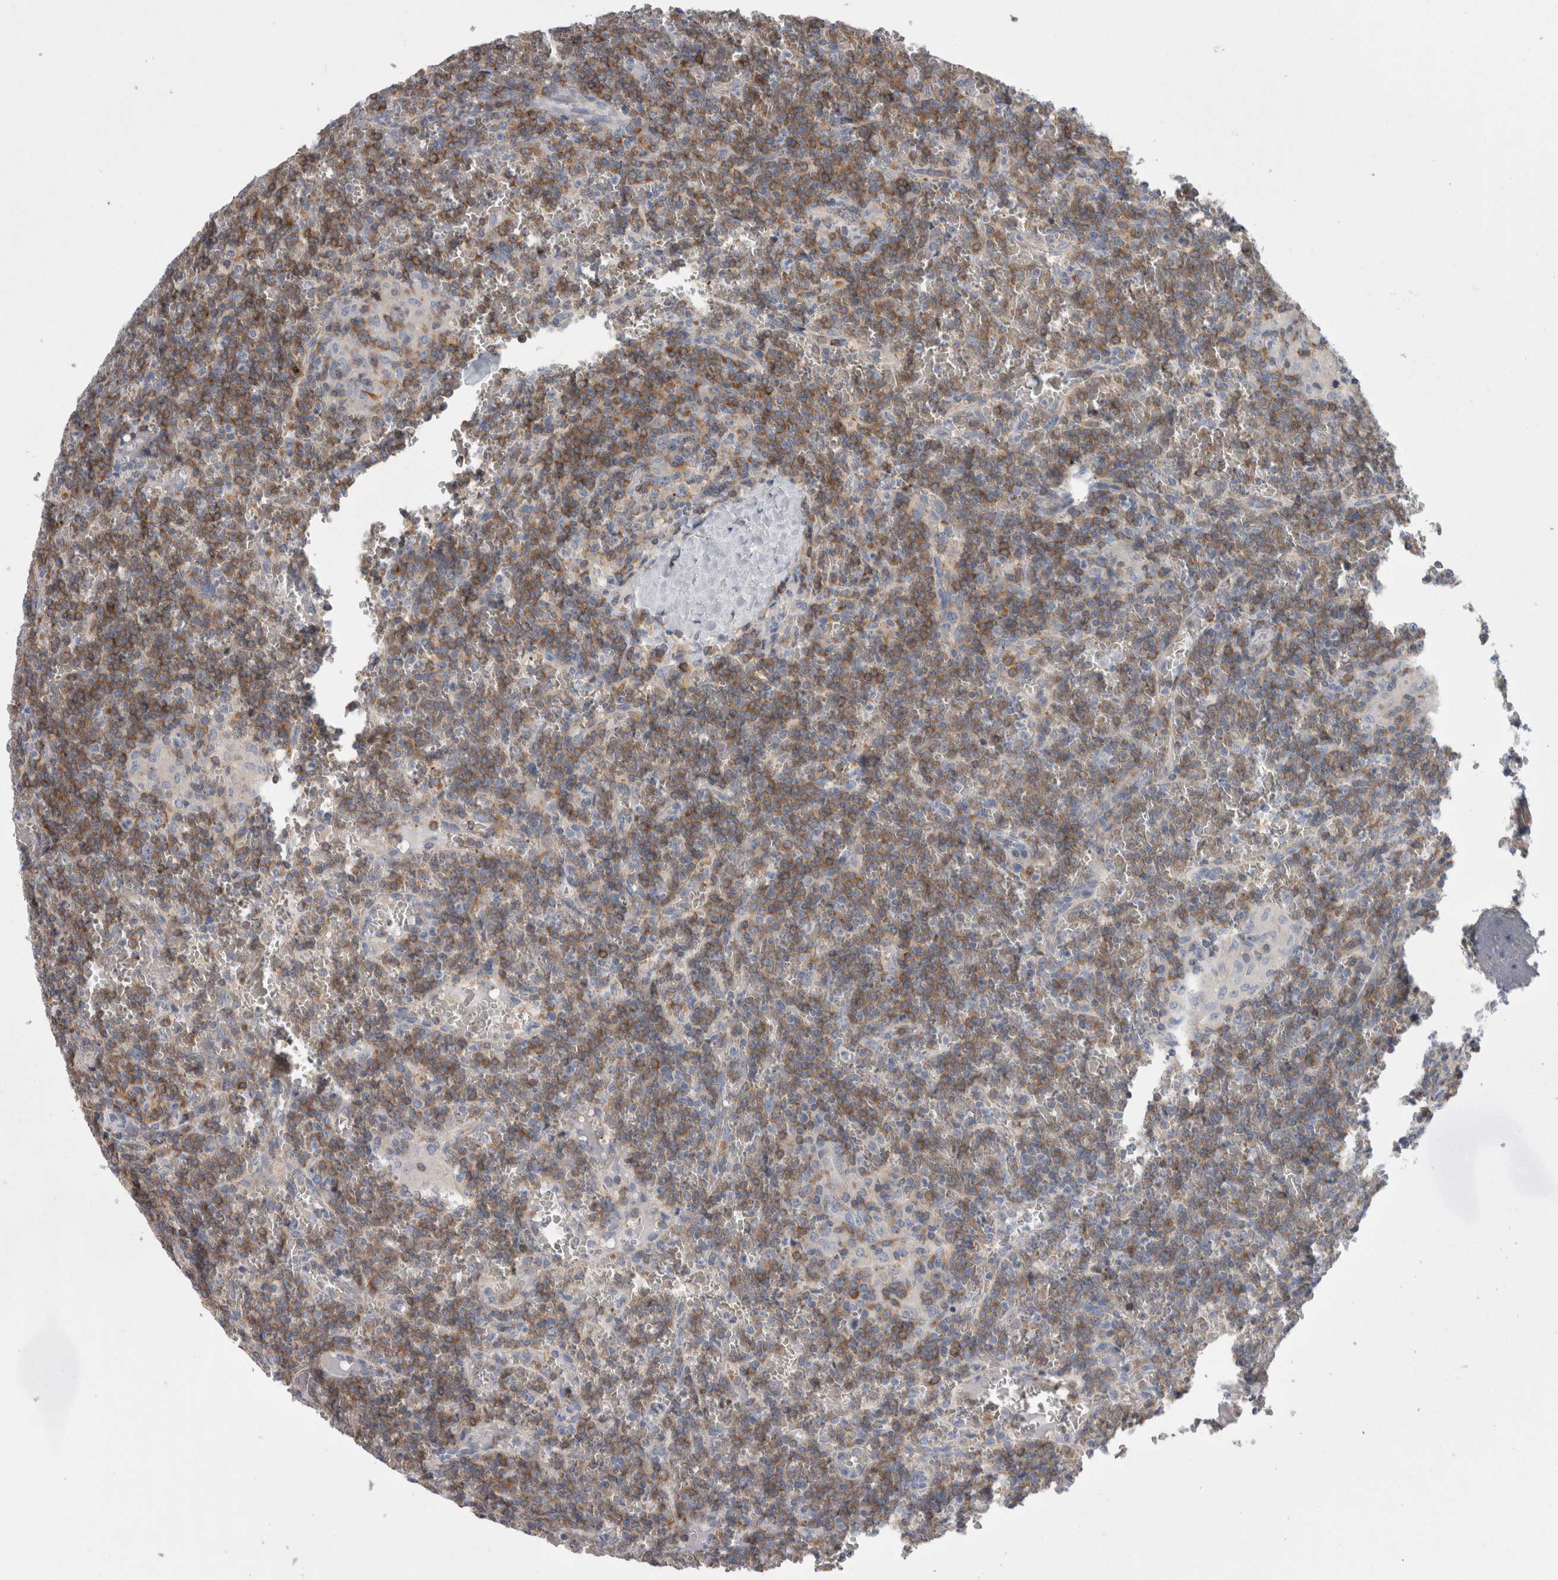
{"staining": {"intensity": "moderate", "quantity": ">75%", "location": "cytoplasmic/membranous"}, "tissue": "lymphoma", "cell_type": "Tumor cells", "image_type": "cancer", "snomed": [{"axis": "morphology", "description": "Malignant lymphoma, non-Hodgkin's type, Low grade"}, {"axis": "topography", "description": "Spleen"}], "caption": "An immunohistochemistry image of neoplastic tissue is shown. Protein staining in brown highlights moderate cytoplasmic/membranous positivity in lymphoma within tumor cells.", "gene": "DCTN6", "patient": {"sex": "female", "age": 19}}